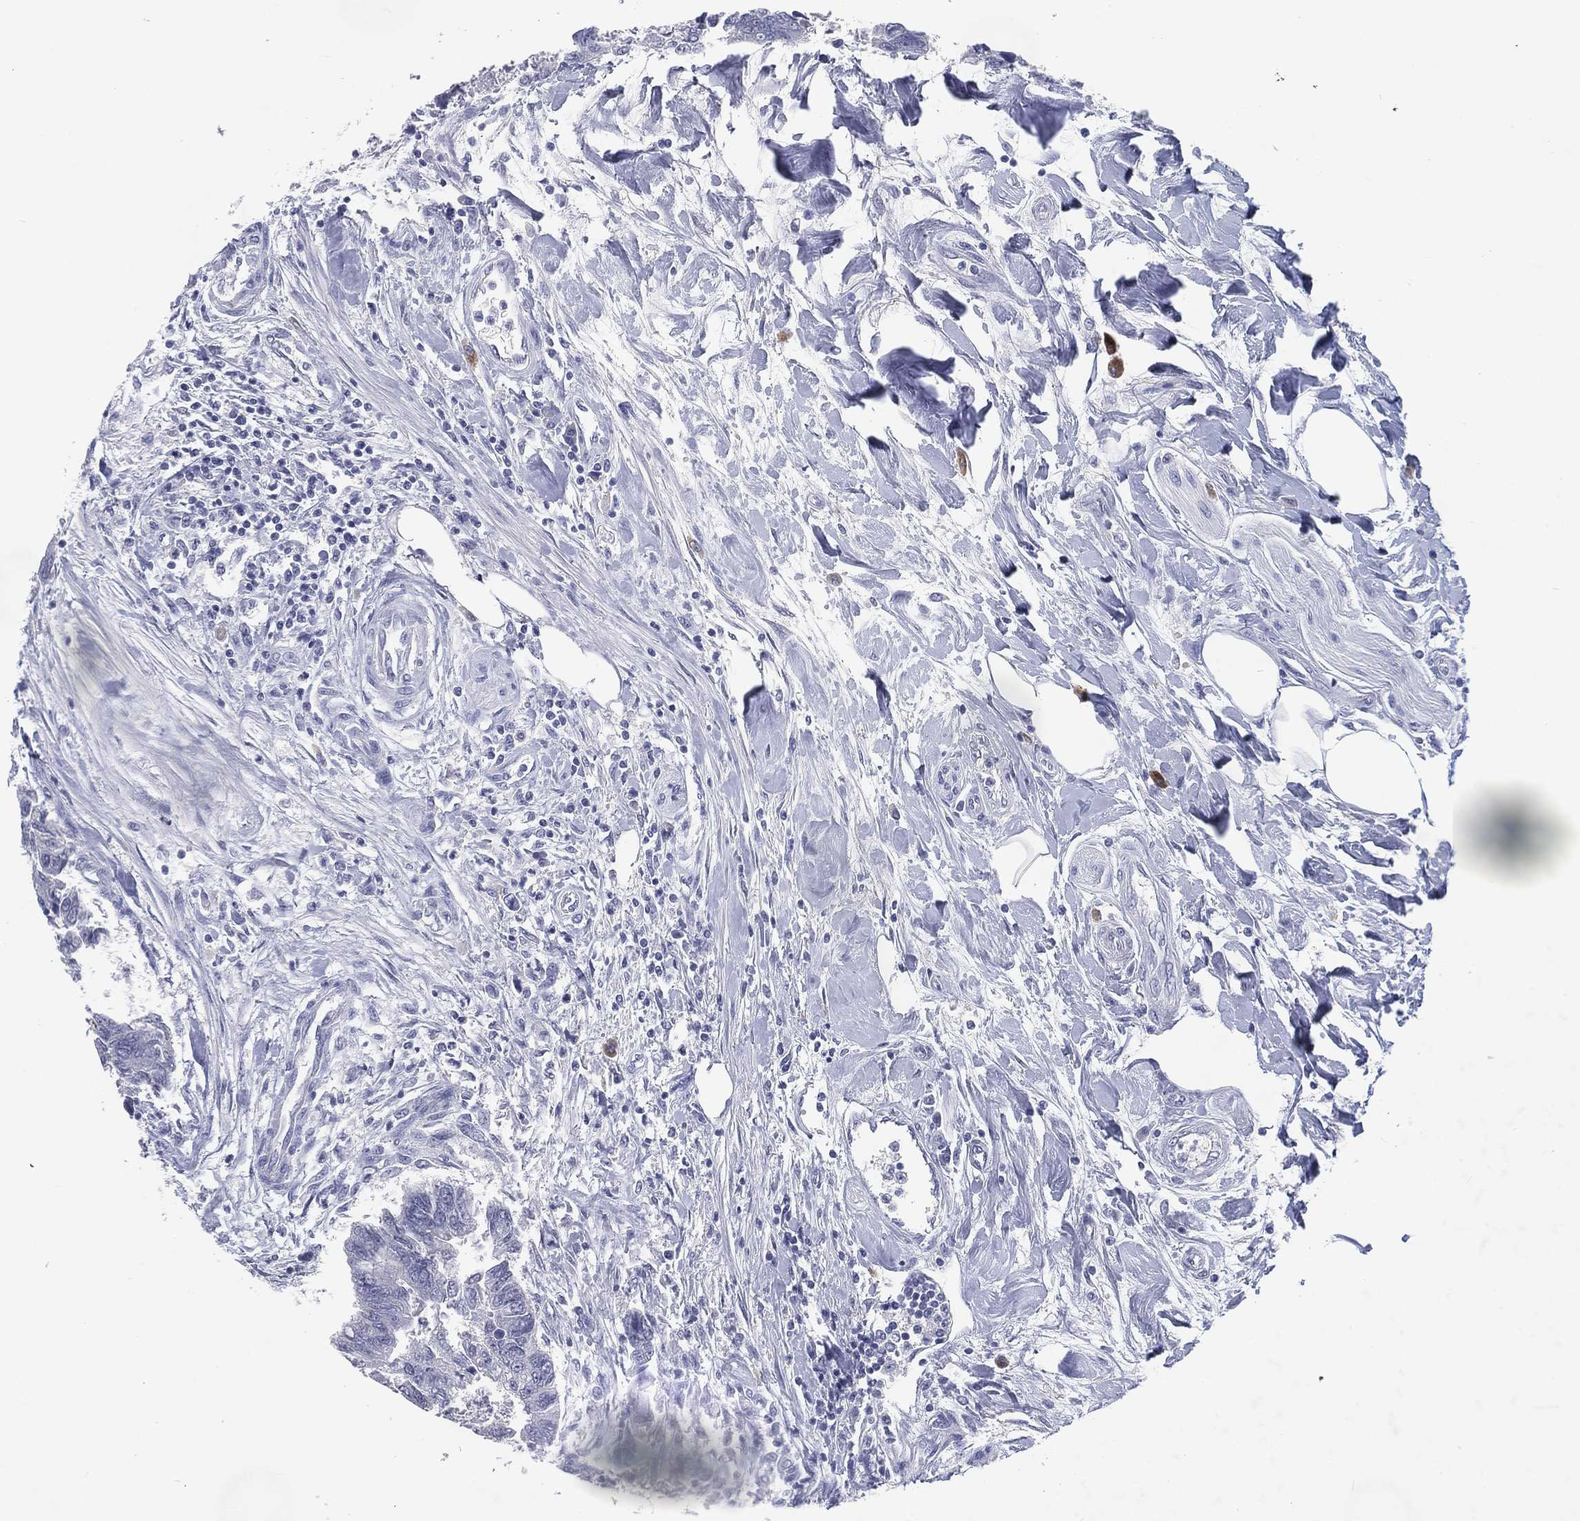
{"staining": {"intensity": "negative", "quantity": "none", "location": "none"}, "tissue": "colorectal cancer", "cell_type": "Tumor cells", "image_type": "cancer", "snomed": [{"axis": "morphology", "description": "Adenocarcinoma, NOS"}, {"axis": "topography", "description": "Colon"}], "caption": "DAB (3,3'-diaminobenzidine) immunohistochemical staining of human colorectal adenocarcinoma shows no significant staining in tumor cells.", "gene": "KRT35", "patient": {"sex": "female", "age": 65}}